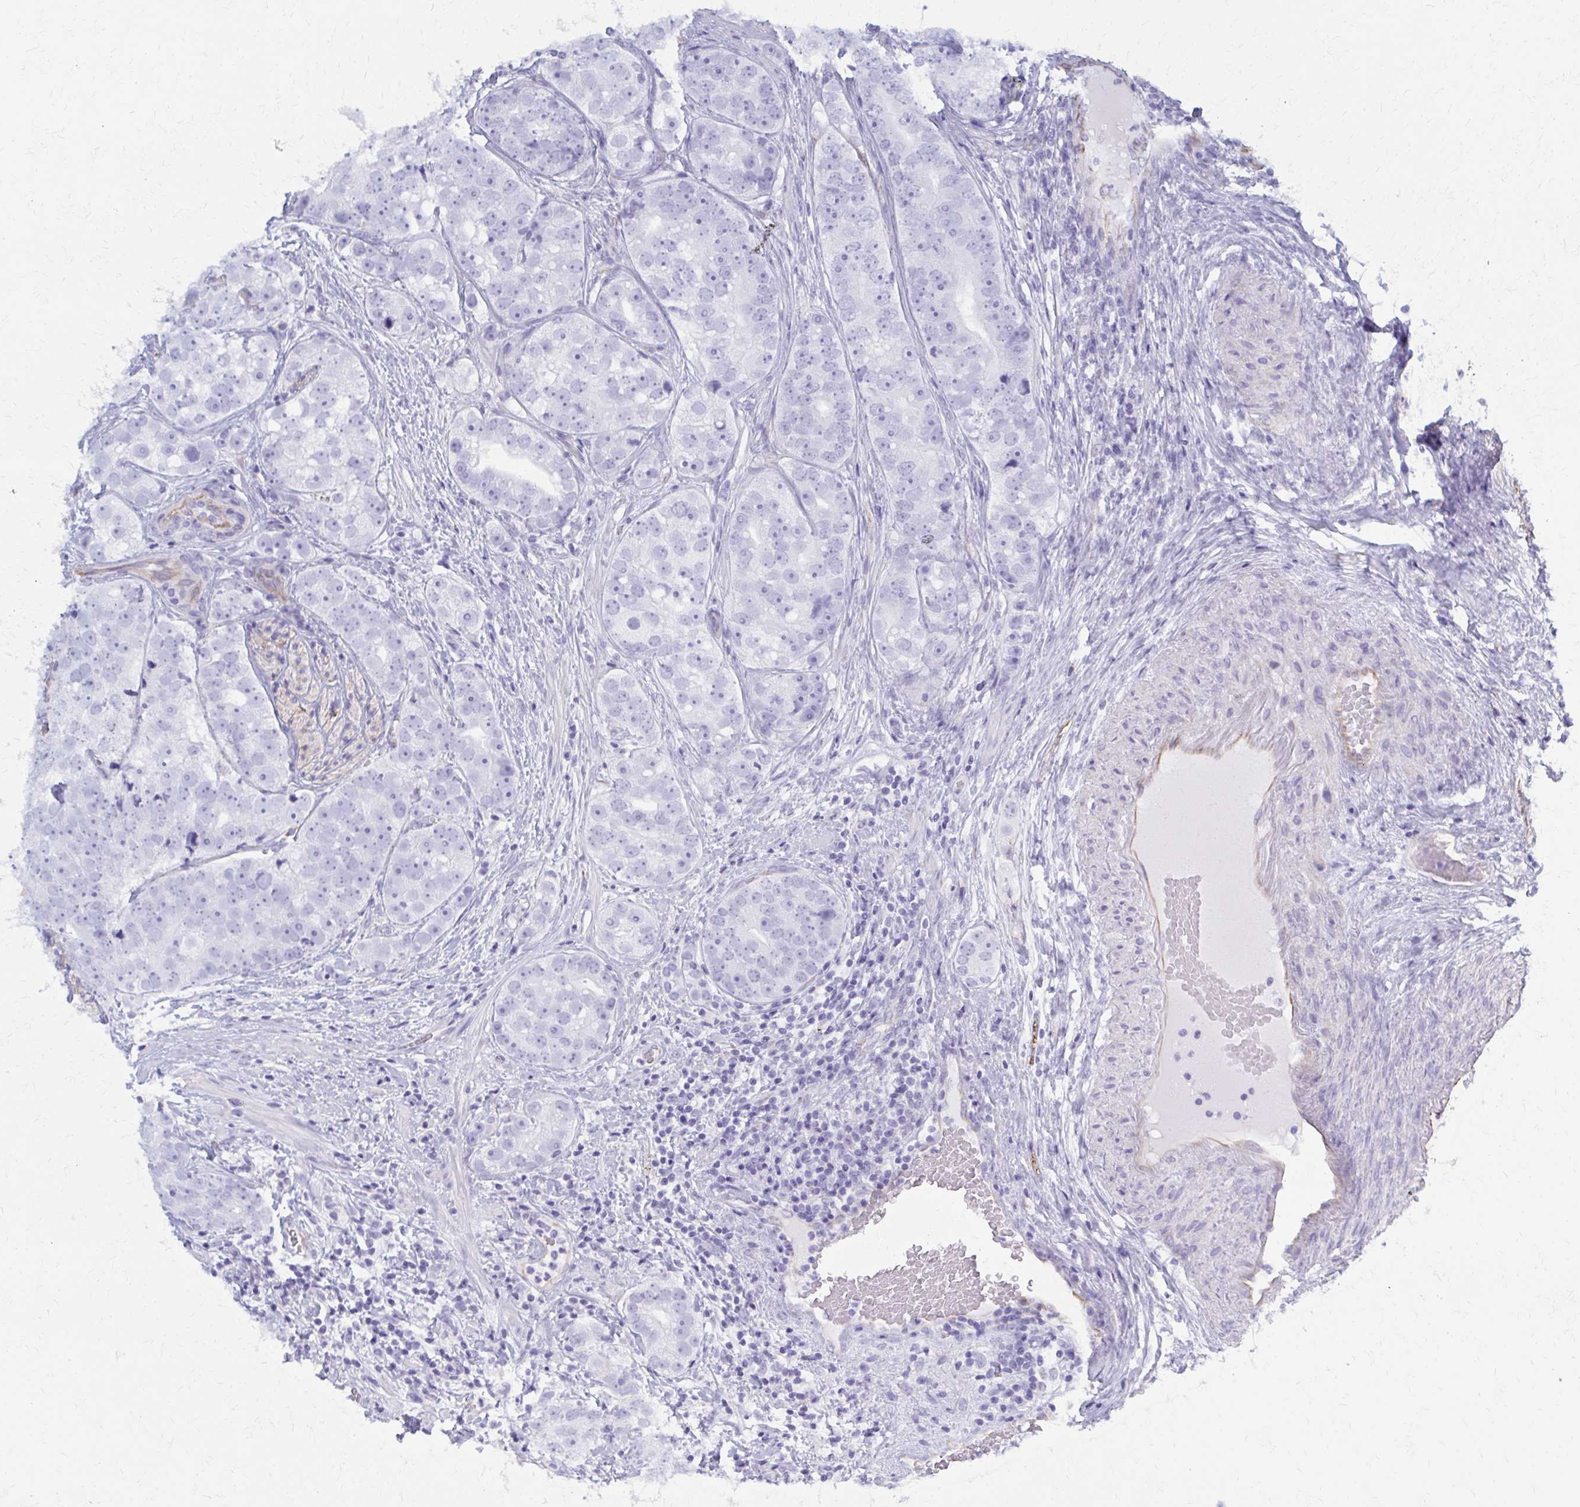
{"staining": {"intensity": "negative", "quantity": "none", "location": "none"}, "tissue": "prostate cancer", "cell_type": "Tumor cells", "image_type": "cancer", "snomed": [{"axis": "morphology", "description": "Adenocarcinoma, High grade"}, {"axis": "topography", "description": "Prostate"}], "caption": "Immunohistochemistry histopathology image of neoplastic tissue: human prostate cancer (adenocarcinoma (high-grade)) stained with DAB reveals no significant protein expression in tumor cells.", "gene": "GFAP", "patient": {"sex": "male", "age": 60}}